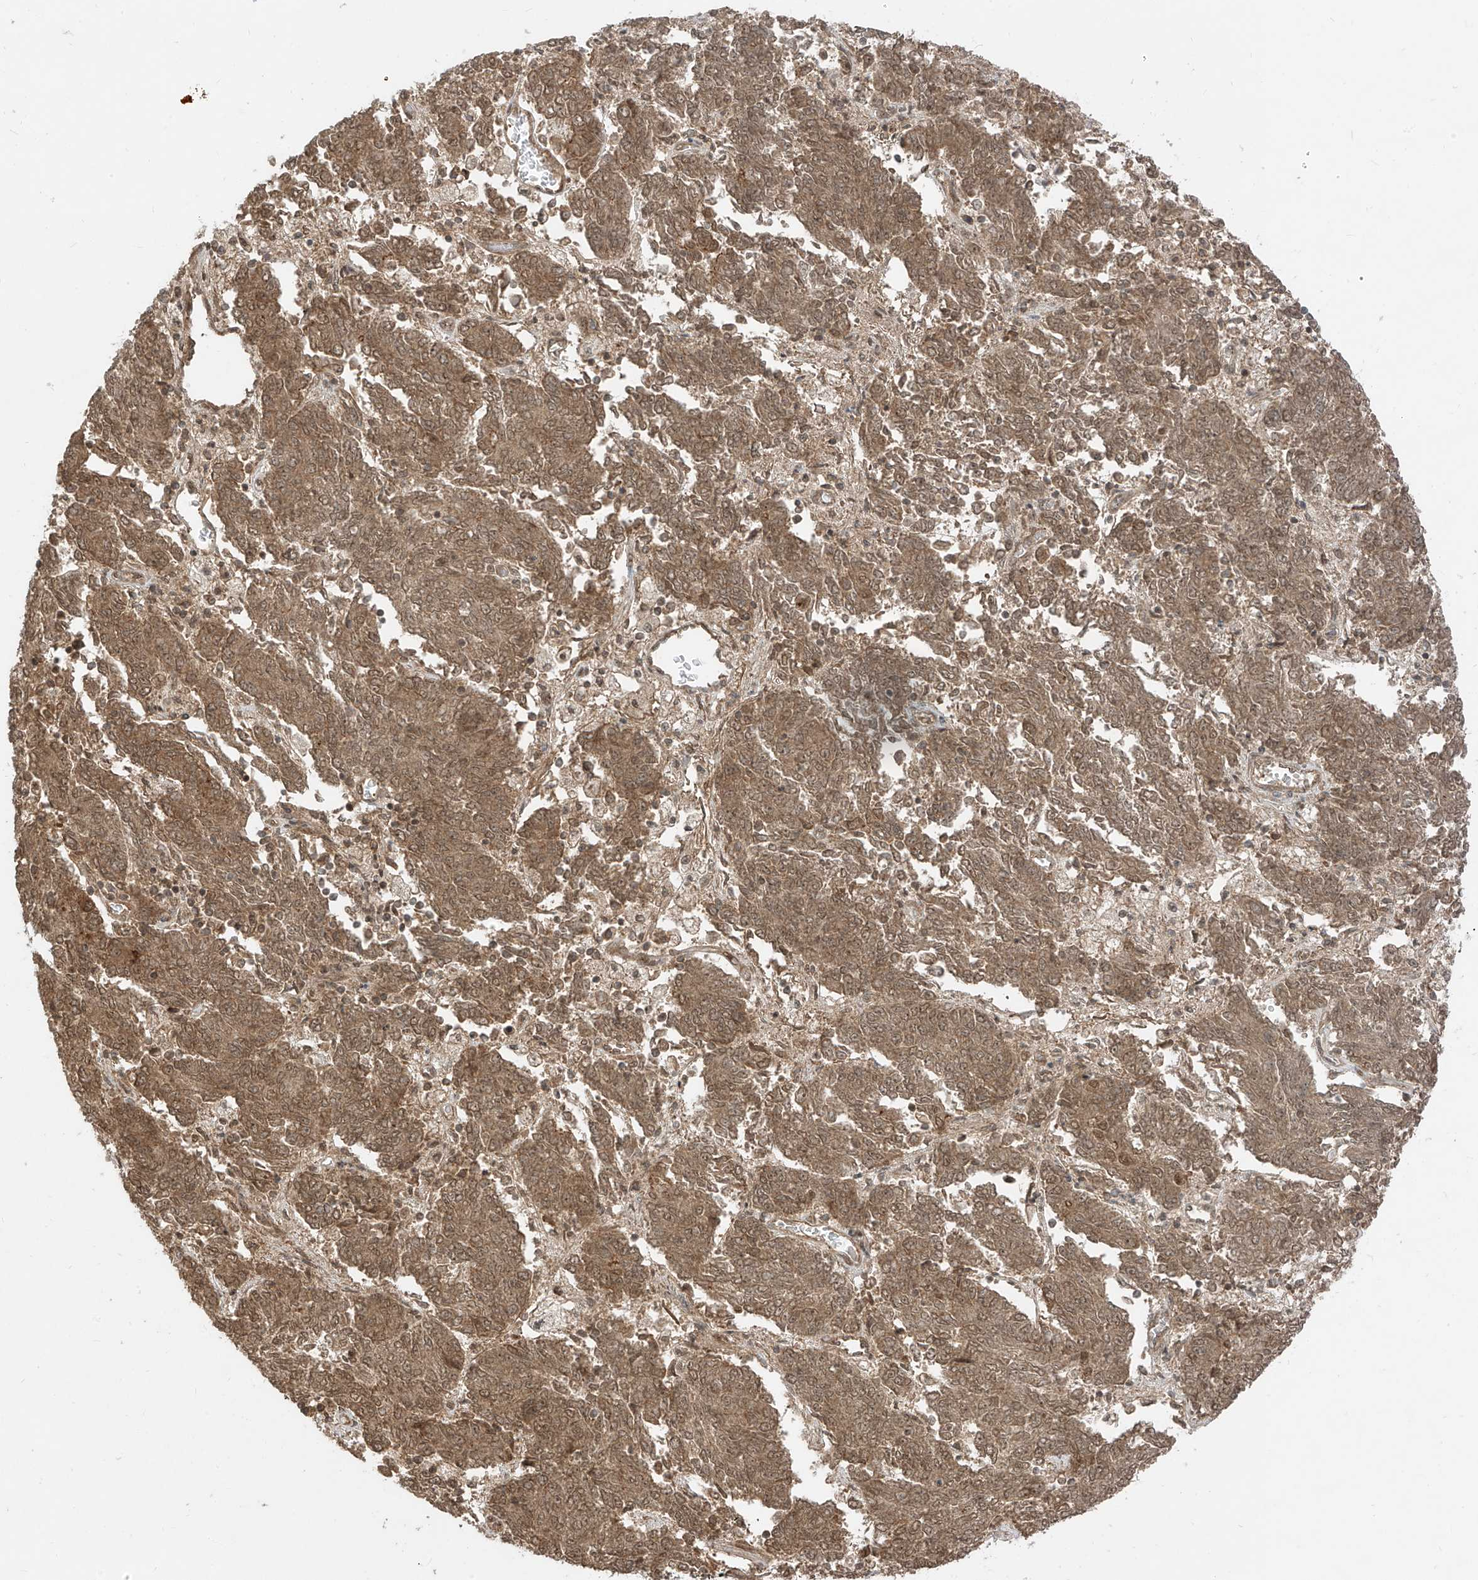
{"staining": {"intensity": "moderate", "quantity": ">75%", "location": "cytoplasmic/membranous,nuclear"}, "tissue": "endometrial cancer", "cell_type": "Tumor cells", "image_type": "cancer", "snomed": [{"axis": "morphology", "description": "Adenocarcinoma, NOS"}, {"axis": "topography", "description": "Endometrium"}], "caption": "Protein expression analysis of endometrial cancer (adenocarcinoma) demonstrates moderate cytoplasmic/membranous and nuclear positivity in about >75% of tumor cells. (brown staining indicates protein expression, while blue staining denotes nuclei).", "gene": "LCOR", "patient": {"sex": "female", "age": 80}}